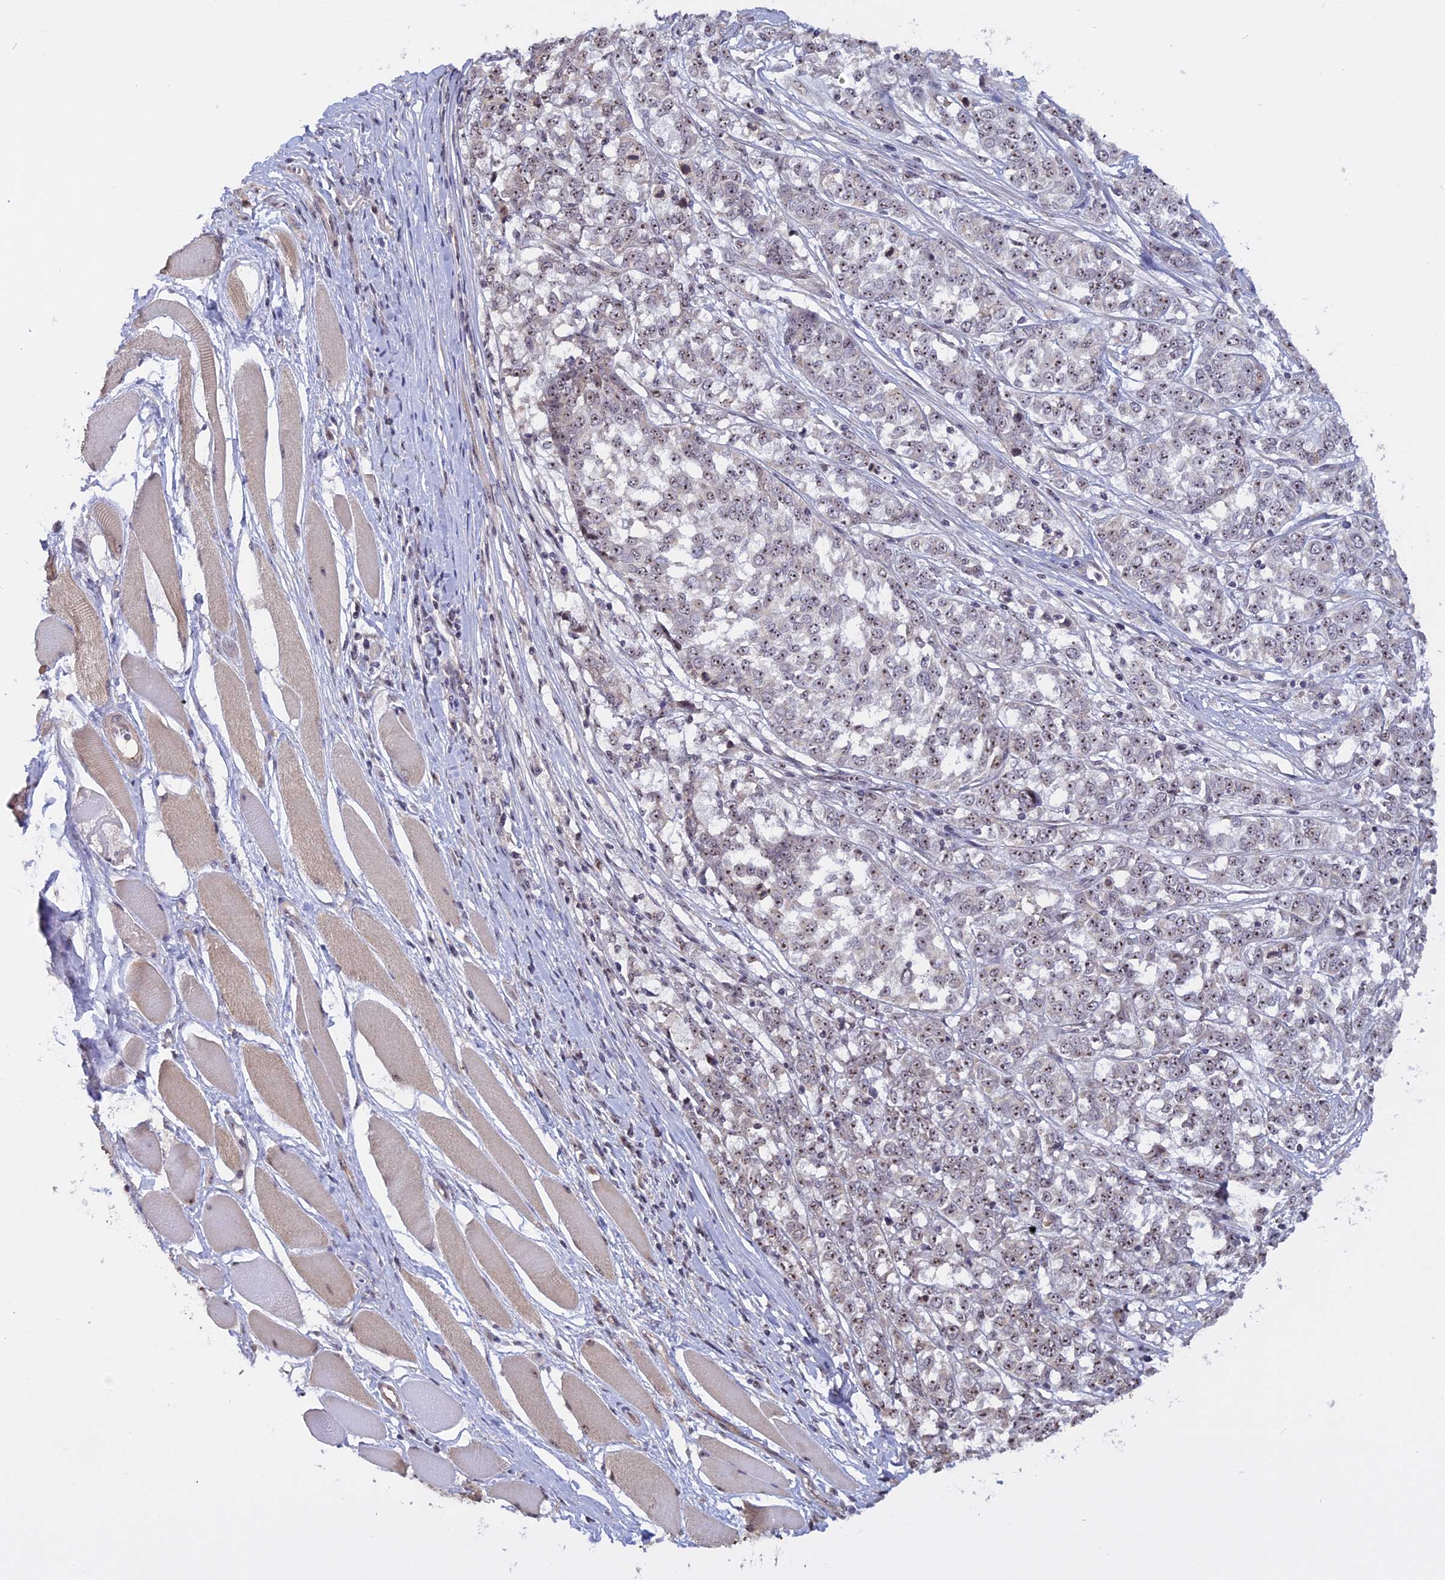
{"staining": {"intensity": "weak", "quantity": "25%-75%", "location": "nuclear"}, "tissue": "melanoma", "cell_type": "Tumor cells", "image_type": "cancer", "snomed": [{"axis": "morphology", "description": "Malignant melanoma, NOS"}, {"axis": "topography", "description": "Skin"}], "caption": "Protein staining reveals weak nuclear positivity in approximately 25%-75% of tumor cells in malignant melanoma.", "gene": "MGA", "patient": {"sex": "female", "age": 72}}